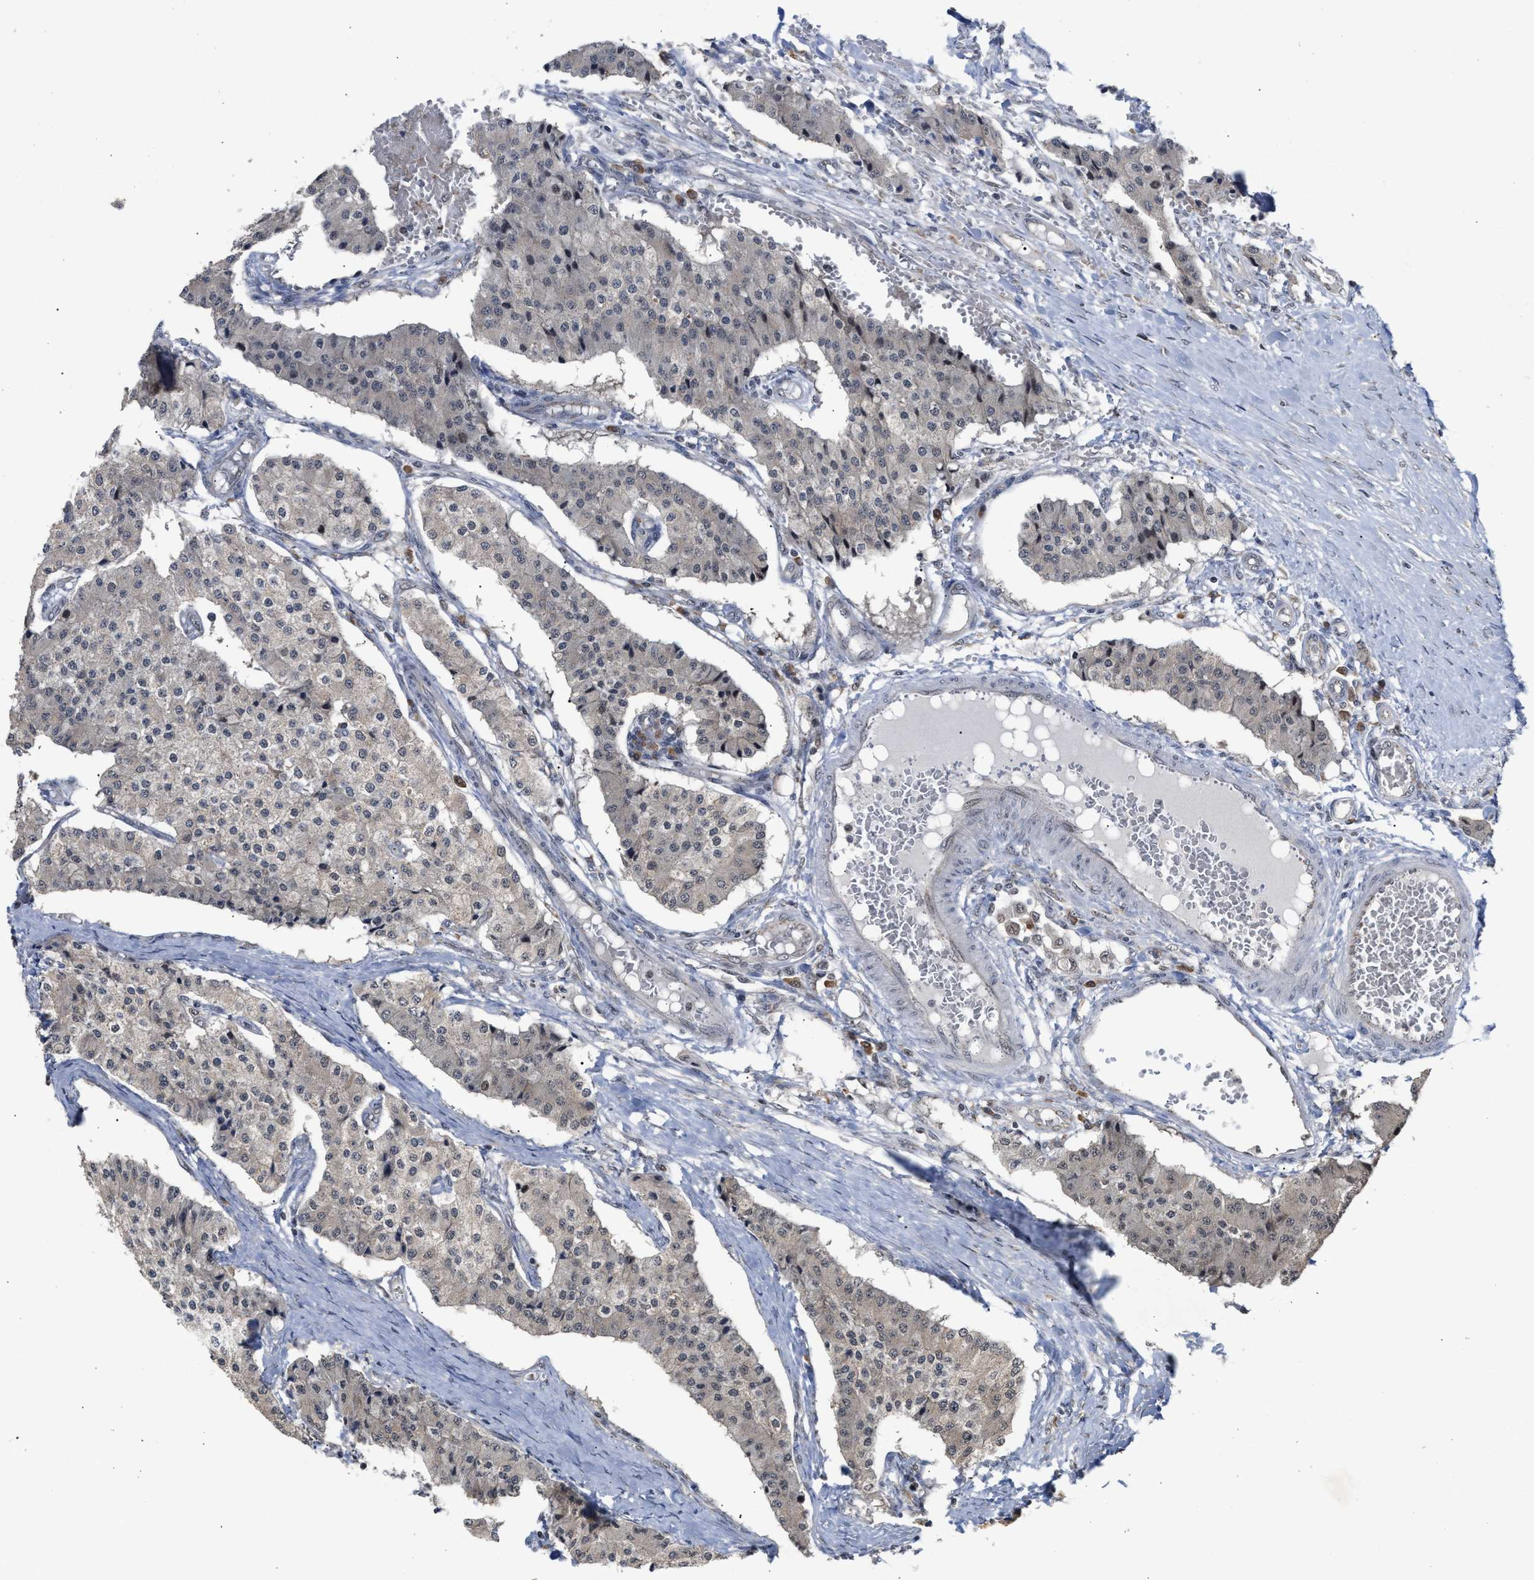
{"staining": {"intensity": "weak", "quantity": "<25%", "location": "cytoplasmic/membranous"}, "tissue": "carcinoid", "cell_type": "Tumor cells", "image_type": "cancer", "snomed": [{"axis": "morphology", "description": "Carcinoid, malignant, NOS"}, {"axis": "topography", "description": "Colon"}], "caption": "This is a image of immunohistochemistry (IHC) staining of carcinoid (malignant), which shows no expression in tumor cells.", "gene": "MKNK2", "patient": {"sex": "female", "age": 52}}